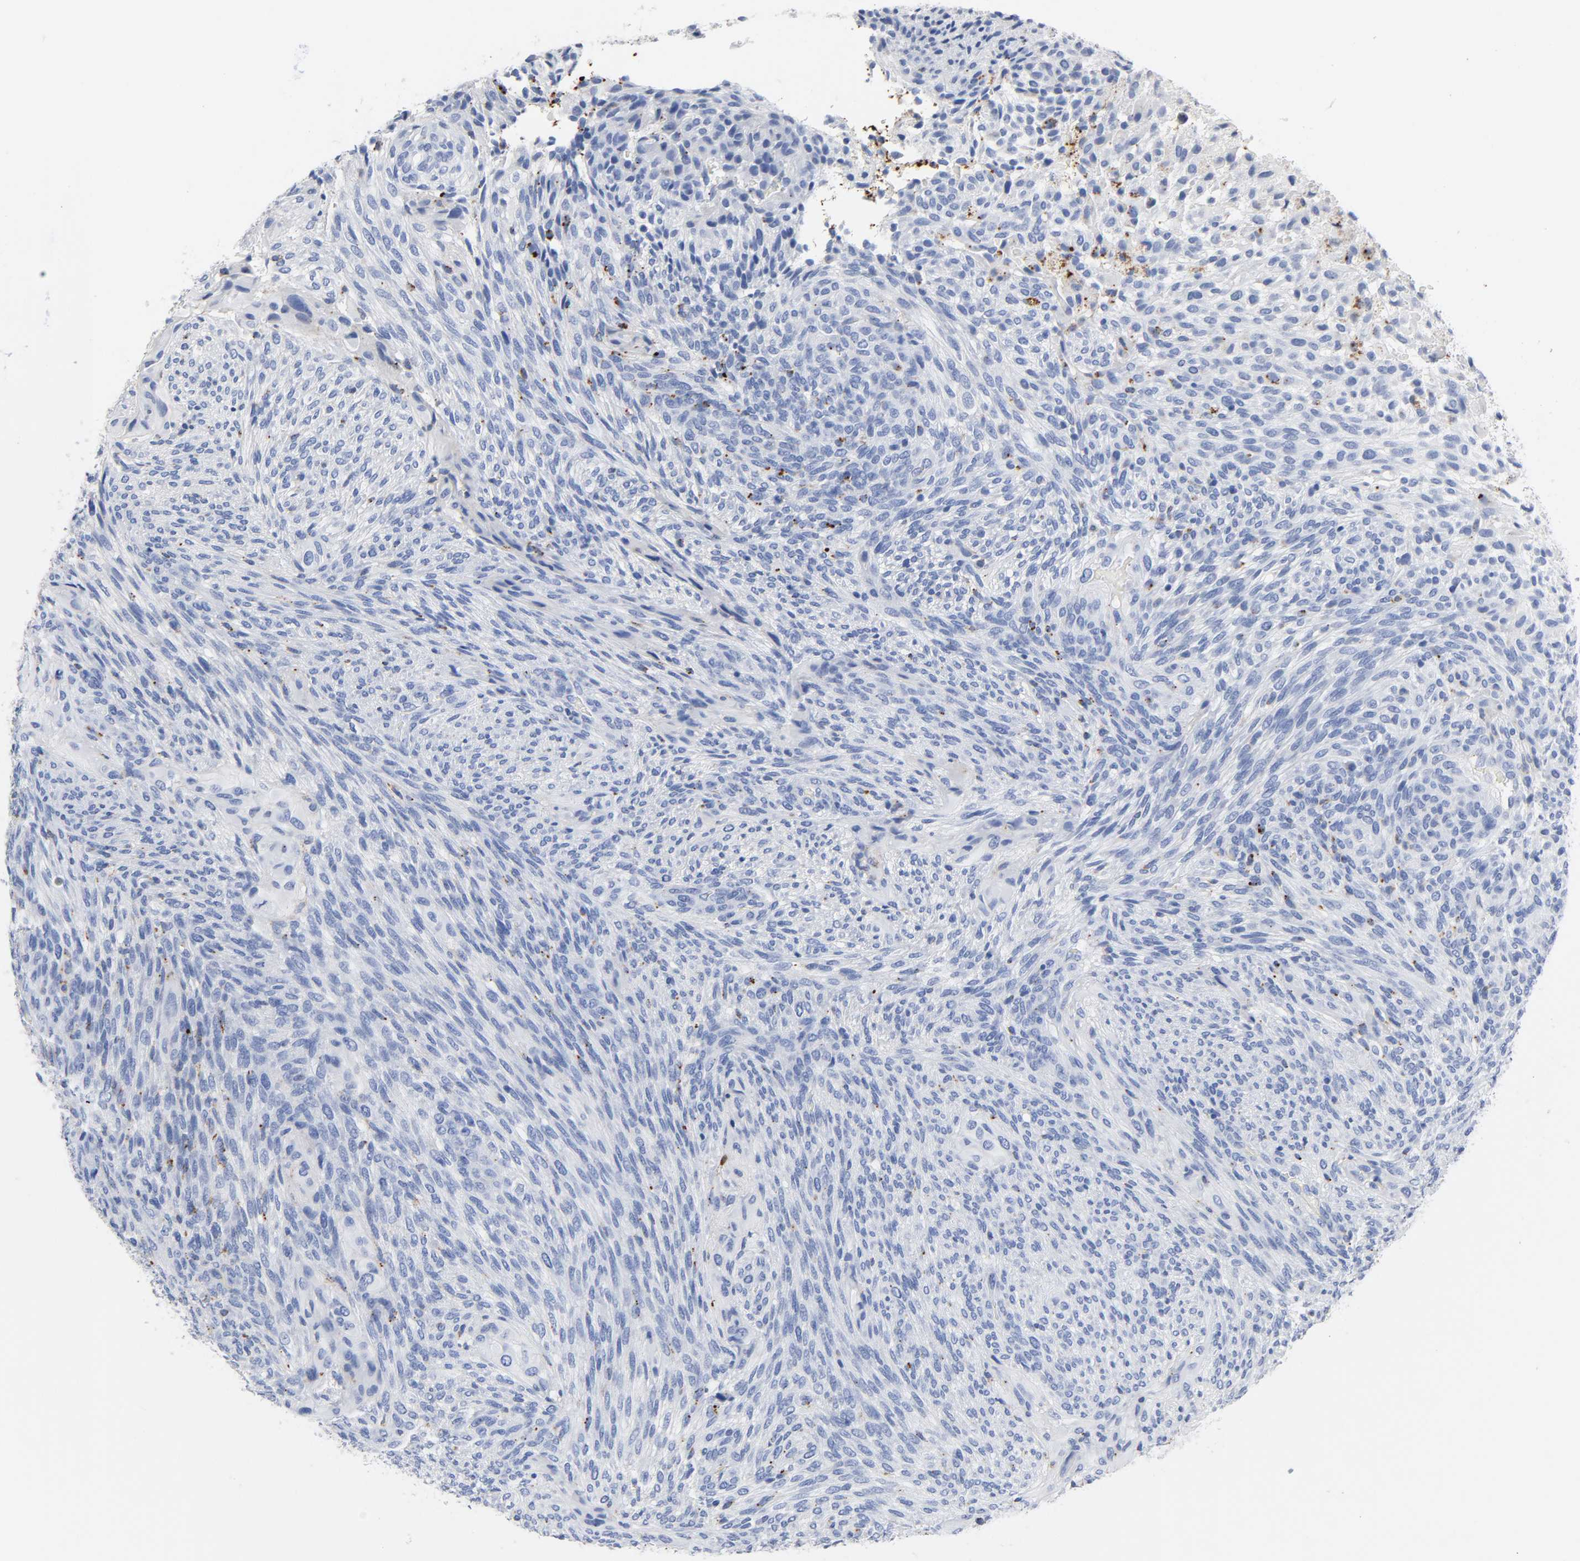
{"staining": {"intensity": "negative", "quantity": "none", "location": "none"}, "tissue": "glioma", "cell_type": "Tumor cells", "image_type": "cancer", "snomed": [{"axis": "morphology", "description": "Glioma, malignant, High grade"}, {"axis": "topography", "description": "Cerebral cortex"}], "caption": "Photomicrograph shows no protein positivity in tumor cells of glioma tissue. (Stains: DAB IHC with hematoxylin counter stain, Microscopy: brightfield microscopy at high magnification).", "gene": "PLP1", "patient": {"sex": "female", "age": 55}}